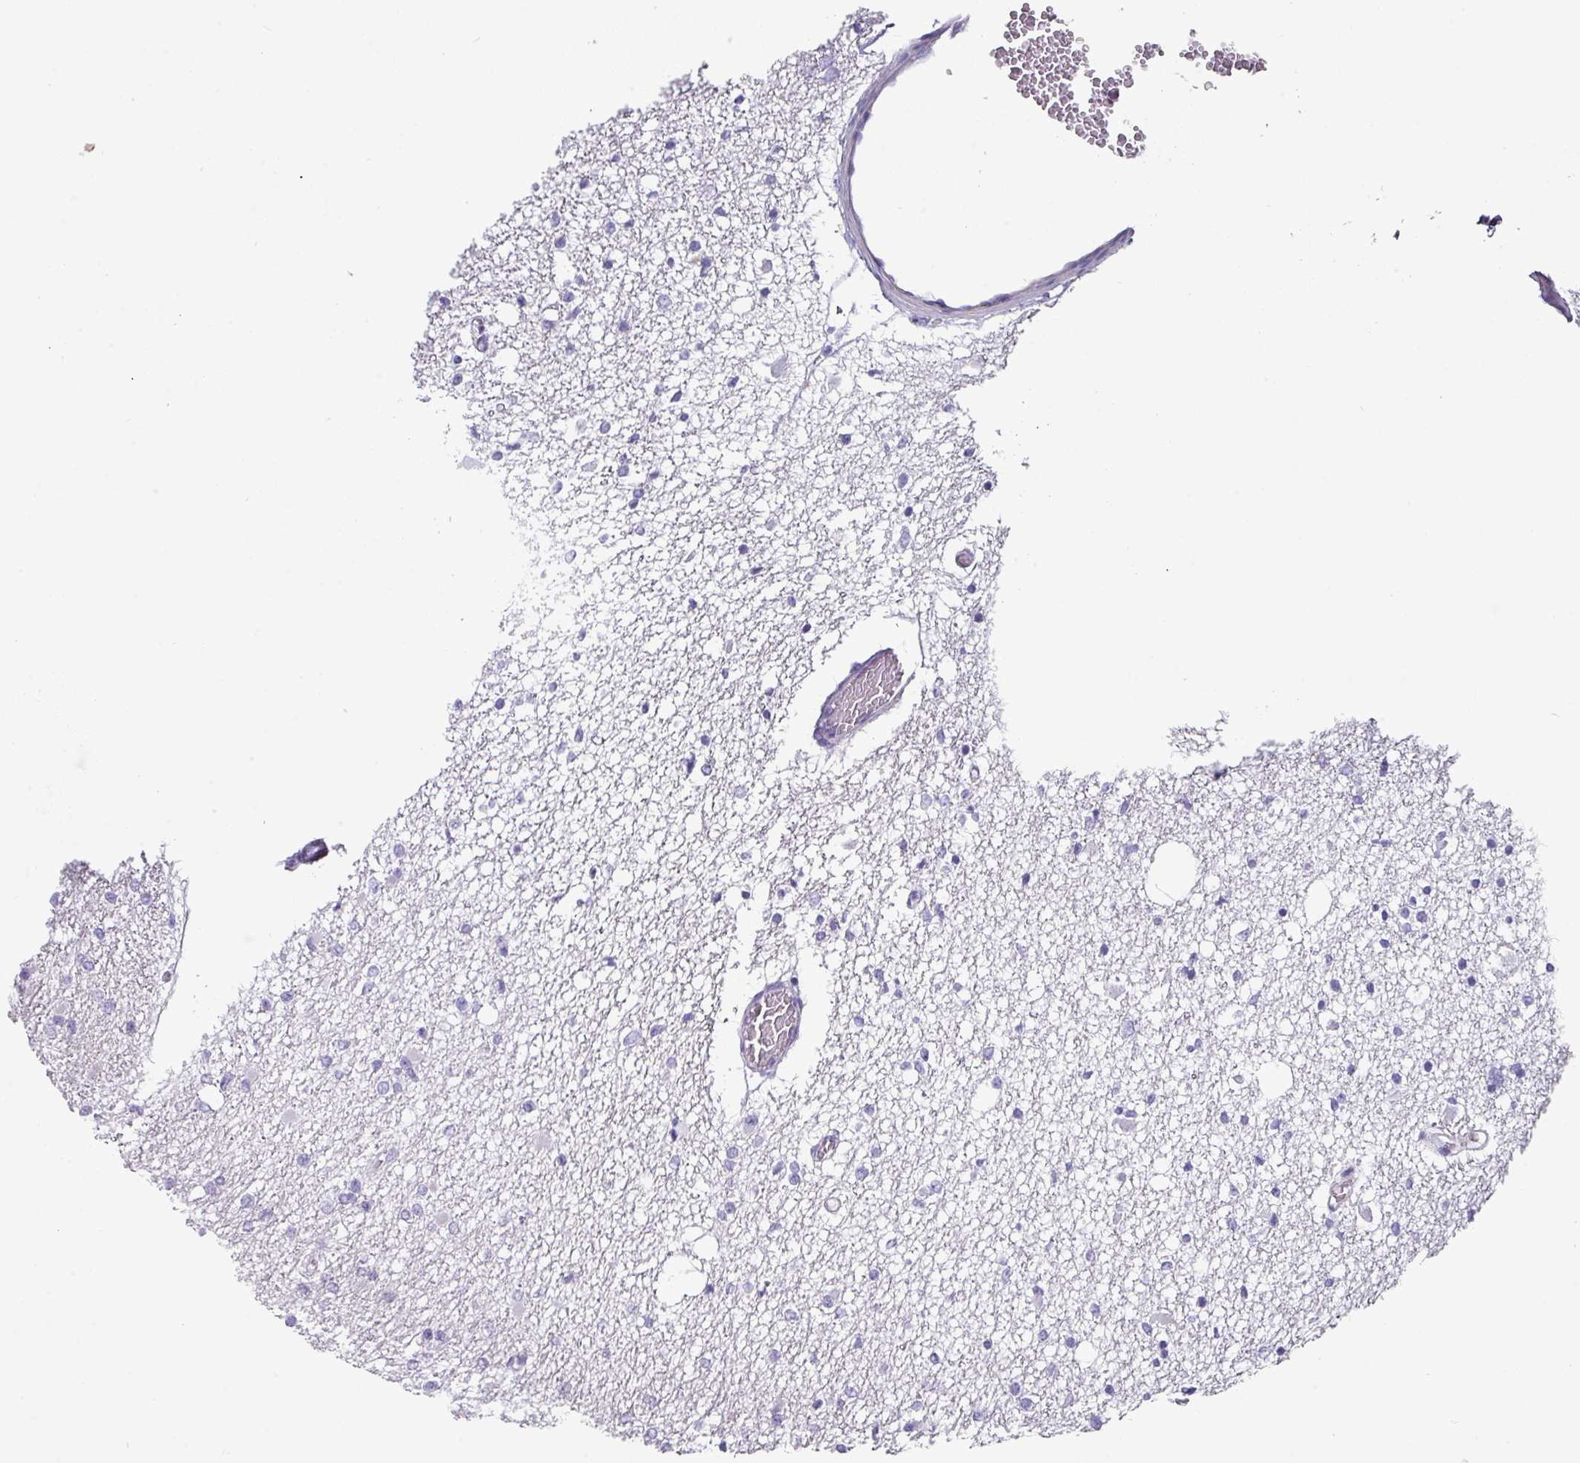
{"staining": {"intensity": "negative", "quantity": "none", "location": "none"}, "tissue": "glioma", "cell_type": "Tumor cells", "image_type": "cancer", "snomed": [{"axis": "morphology", "description": "Glioma, malignant, Low grade"}, {"axis": "topography", "description": "Brain"}], "caption": "Protein analysis of malignant glioma (low-grade) demonstrates no significant staining in tumor cells.", "gene": "ANKRD29", "patient": {"sex": "female", "age": 22}}